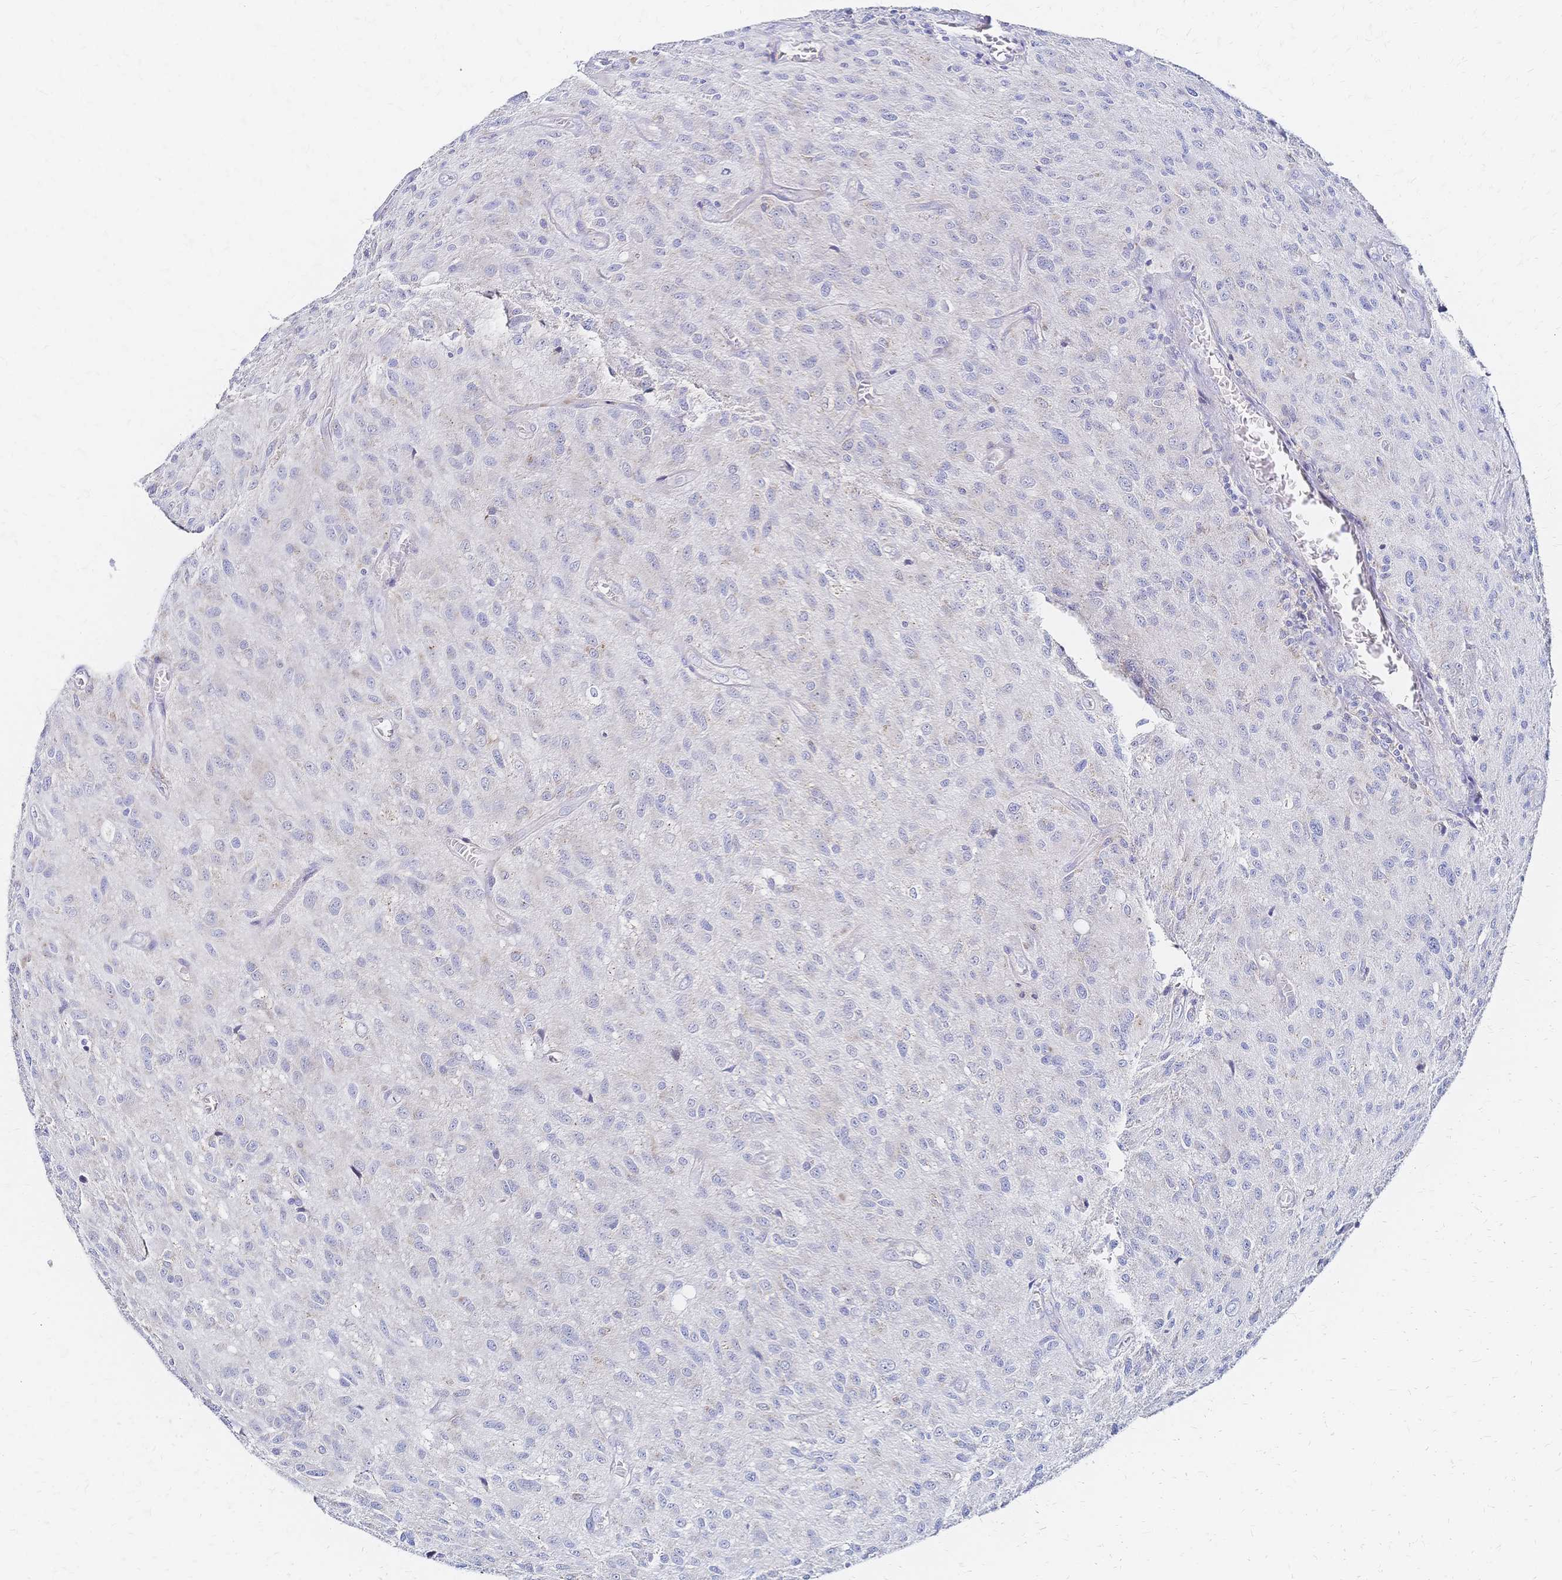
{"staining": {"intensity": "negative", "quantity": "none", "location": "none"}, "tissue": "glioma", "cell_type": "Tumor cells", "image_type": "cancer", "snomed": [{"axis": "morphology", "description": "Glioma, malignant, Low grade"}, {"axis": "topography", "description": "Brain"}], "caption": "Tumor cells are negative for brown protein staining in malignant low-grade glioma.", "gene": "SLC5A1", "patient": {"sex": "male", "age": 66}}